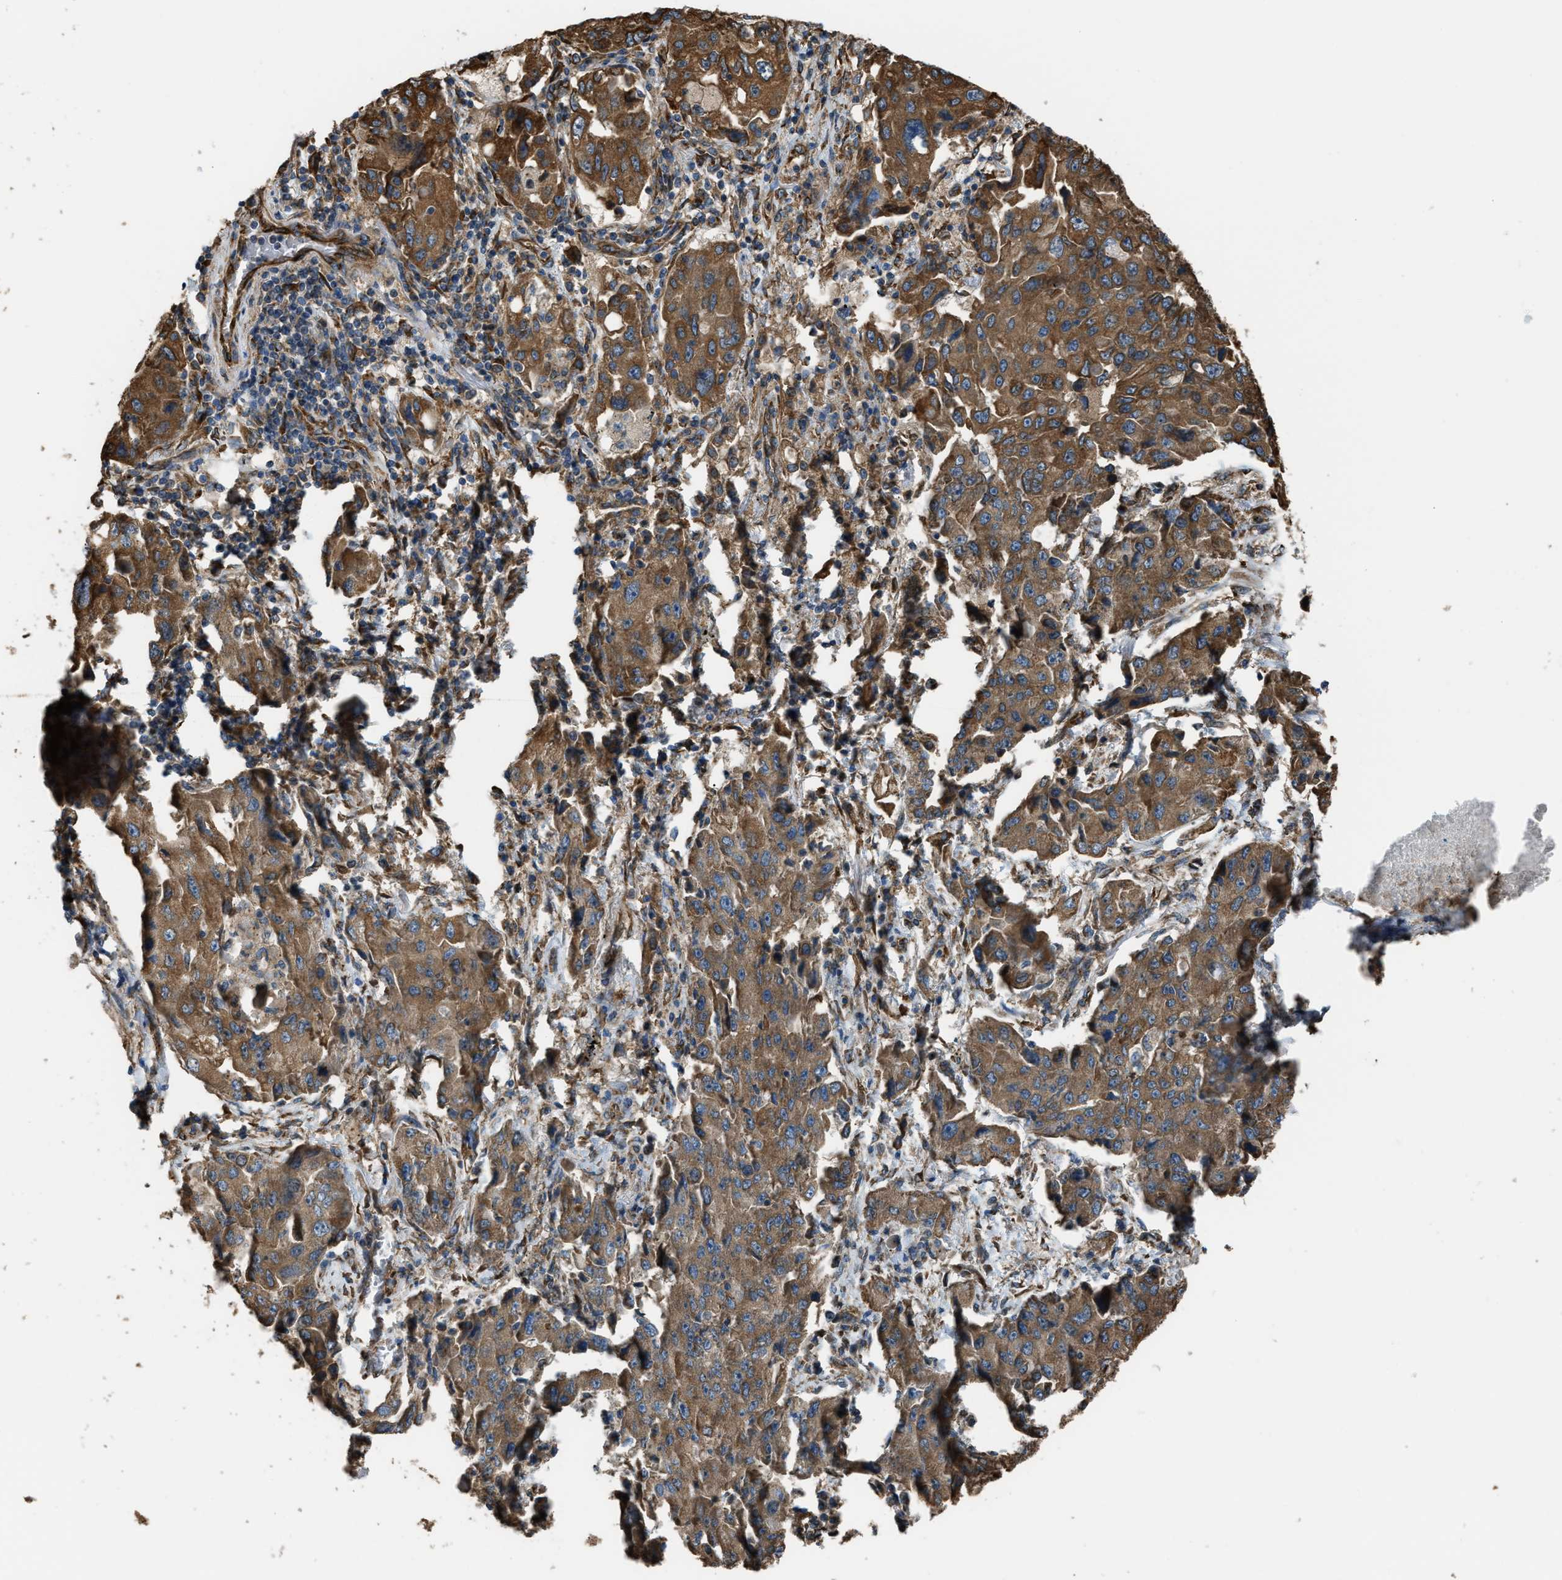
{"staining": {"intensity": "moderate", "quantity": ">75%", "location": "cytoplasmic/membranous"}, "tissue": "lung cancer", "cell_type": "Tumor cells", "image_type": "cancer", "snomed": [{"axis": "morphology", "description": "Adenocarcinoma, NOS"}, {"axis": "topography", "description": "Lung"}], "caption": "Immunohistochemistry (IHC) micrograph of neoplastic tissue: human lung cancer stained using immunohistochemistry (IHC) demonstrates medium levels of moderate protein expression localized specifically in the cytoplasmic/membranous of tumor cells, appearing as a cytoplasmic/membranous brown color.", "gene": "TRPC1", "patient": {"sex": "female", "age": 65}}